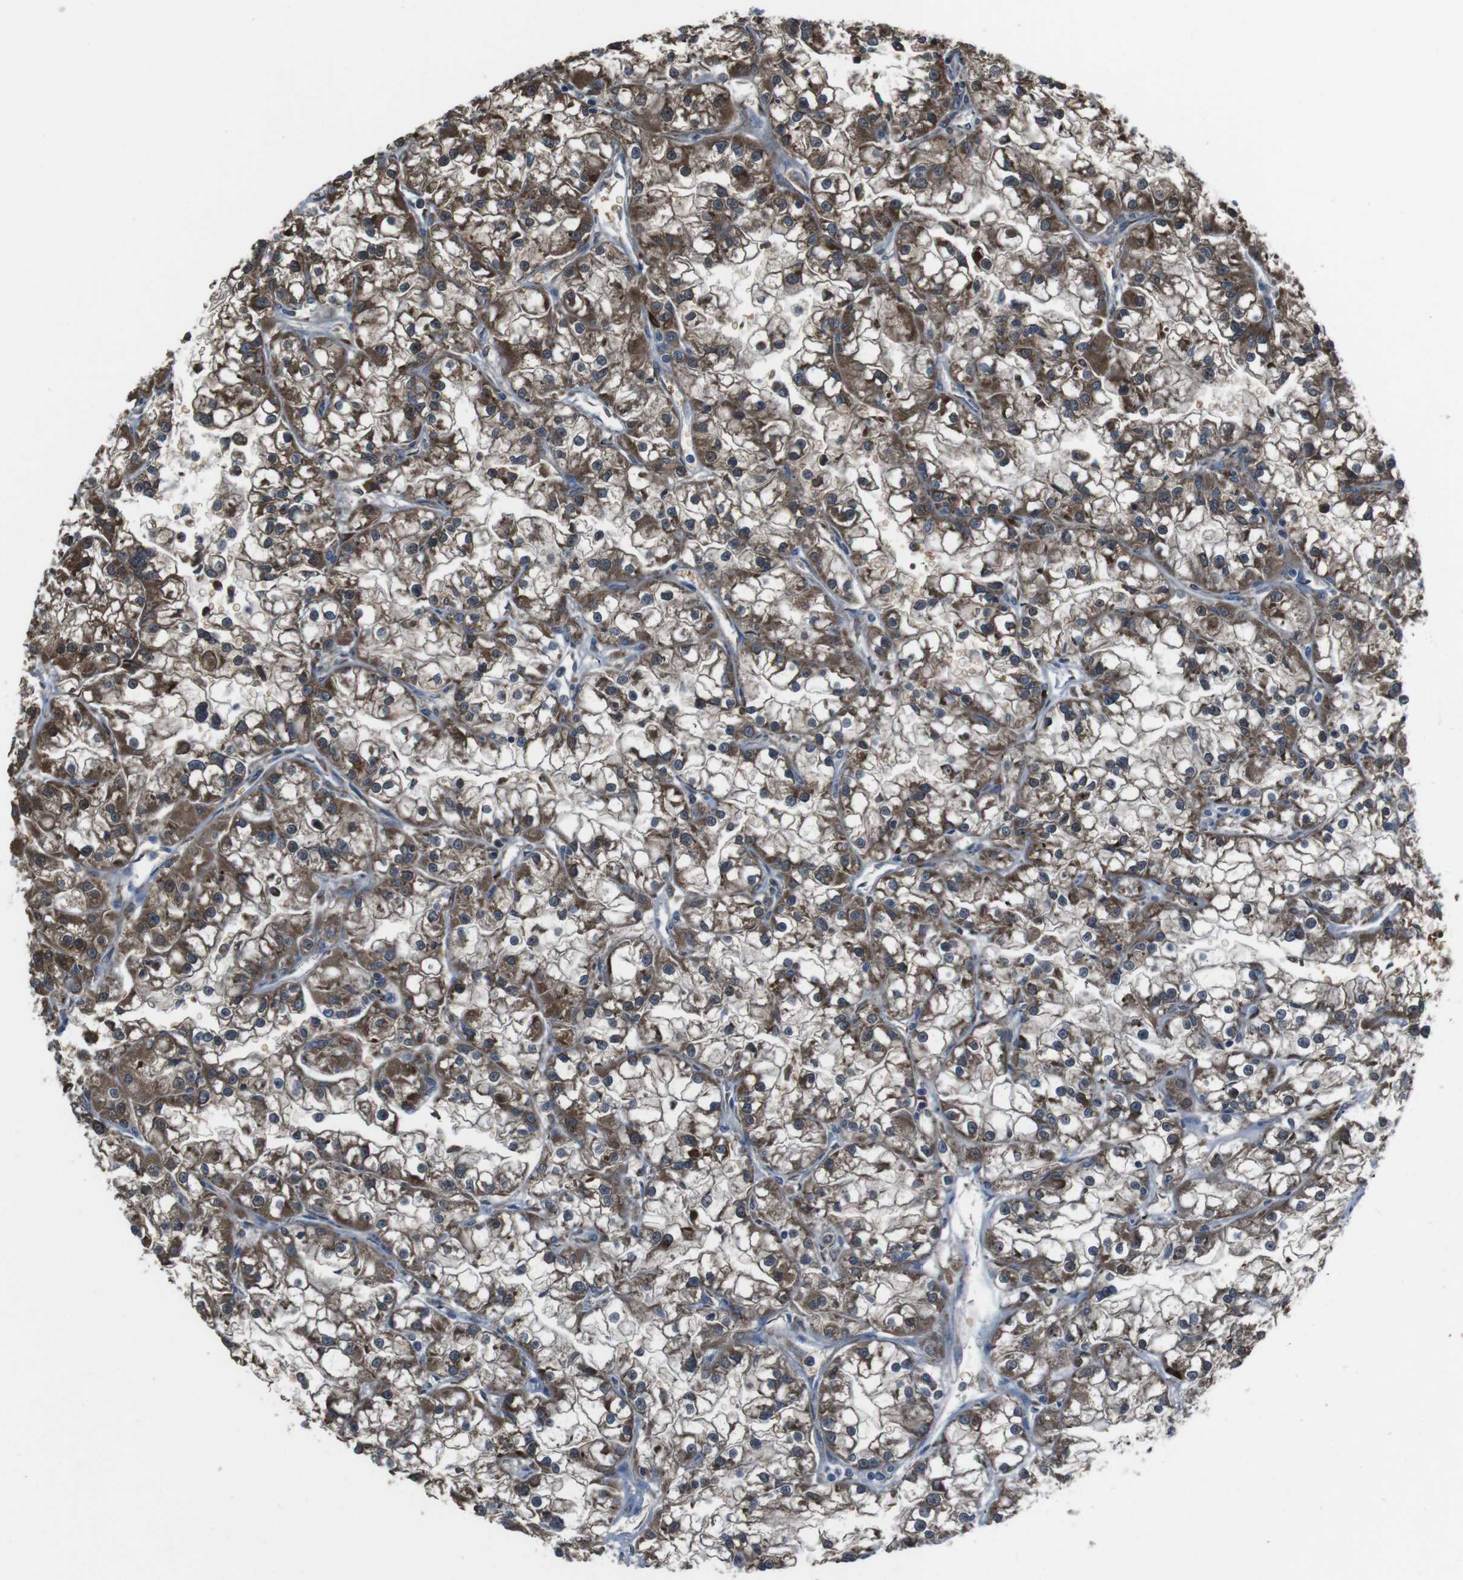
{"staining": {"intensity": "moderate", "quantity": ">75%", "location": "cytoplasmic/membranous"}, "tissue": "renal cancer", "cell_type": "Tumor cells", "image_type": "cancer", "snomed": [{"axis": "morphology", "description": "Adenocarcinoma, NOS"}, {"axis": "topography", "description": "Kidney"}], "caption": "DAB immunohistochemical staining of human renal adenocarcinoma reveals moderate cytoplasmic/membranous protein staining in about >75% of tumor cells. (DAB (3,3'-diaminobenzidine) IHC with brightfield microscopy, high magnification).", "gene": "SSR3", "patient": {"sex": "female", "age": 52}}